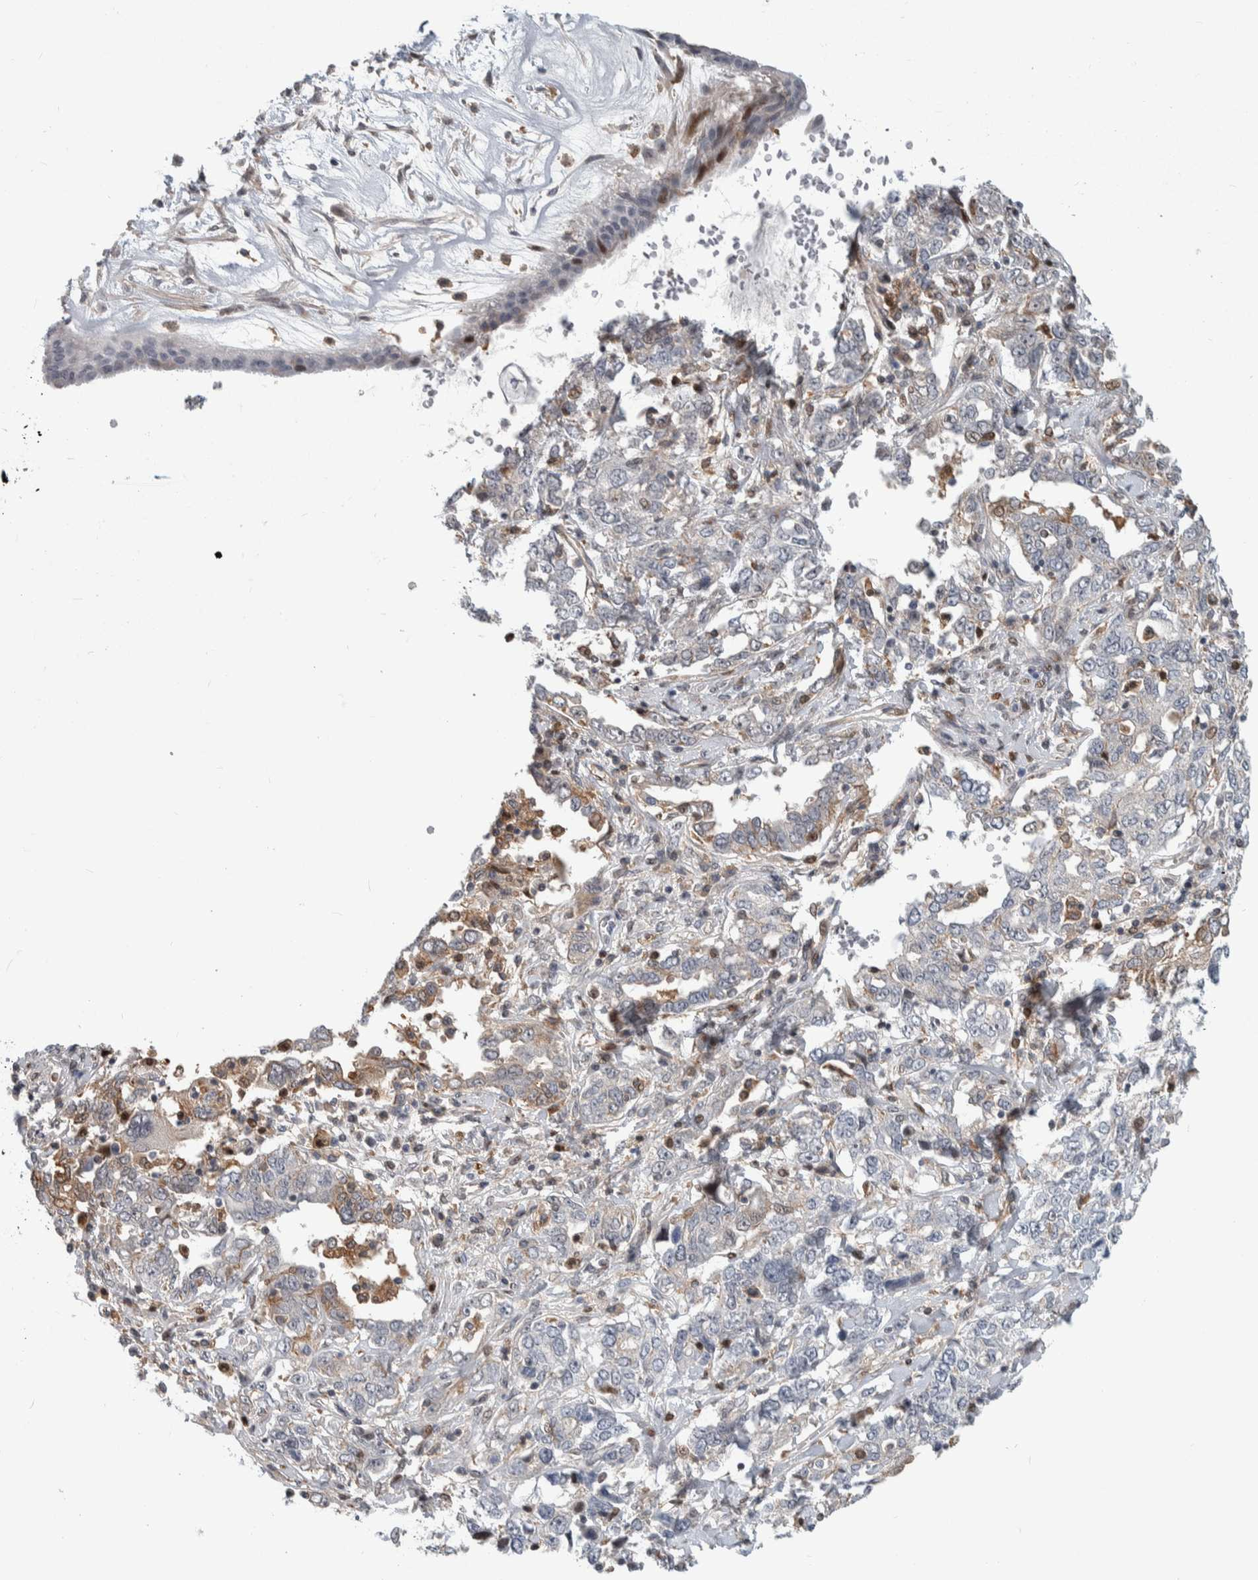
{"staining": {"intensity": "moderate", "quantity": "<25%", "location": "nuclear"}, "tissue": "ovarian cancer", "cell_type": "Tumor cells", "image_type": "cancer", "snomed": [{"axis": "morphology", "description": "Cystadenocarcinoma, mucinous, NOS"}, {"axis": "topography", "description": "Ovary"}], "caption": "Protein expression analysis of mucinous cystadenocarcinoma (ovarian) displays moderate nuclear expression in approximately <25% of tumor cells. Nuclei are stained in blue.", "gene": "MSL1", "patient": {"sex": "female", "age": 73}}